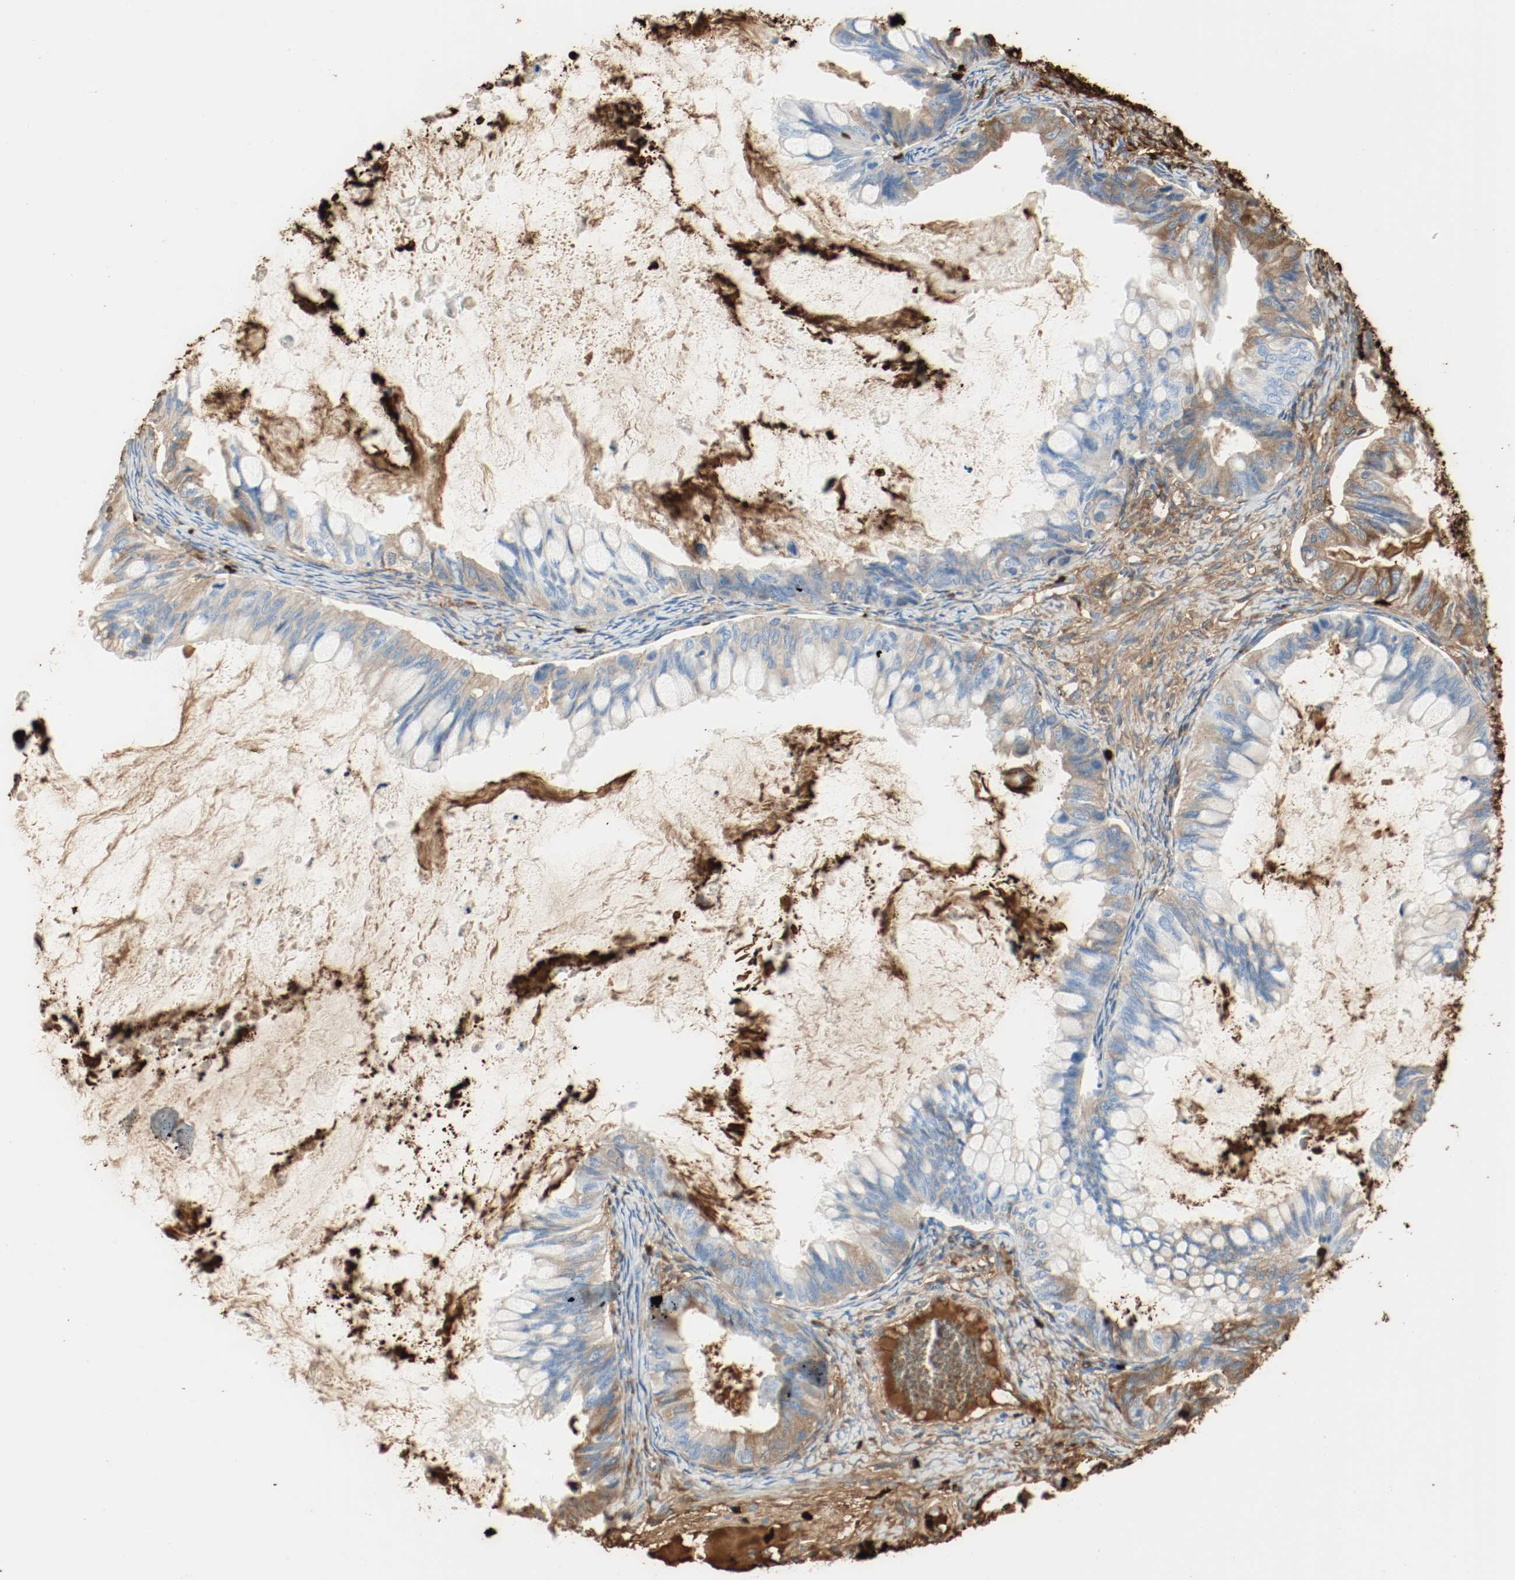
{"staining": {"intensity": "weak", "quantity": "25%-75%", "location": "cytoplasmic/membranous"}, "tissue": "ovarian cancer", "cell_type": "Tumor cells", "image_type": "cancer", "snomed": [{"axis": "morphology", "description": "Cystadenocarcinoma, mucinous, NOS"}, {"axis": "topography", "description": "Ovary"}], "caption": "Ovarian cancer (mucinous cystadenocarcinoma) stained with a protein marker demonstrates weak staining in tumor cells.", "gene": "S100A9", "patient": {"sex": "female", "age": 80}}